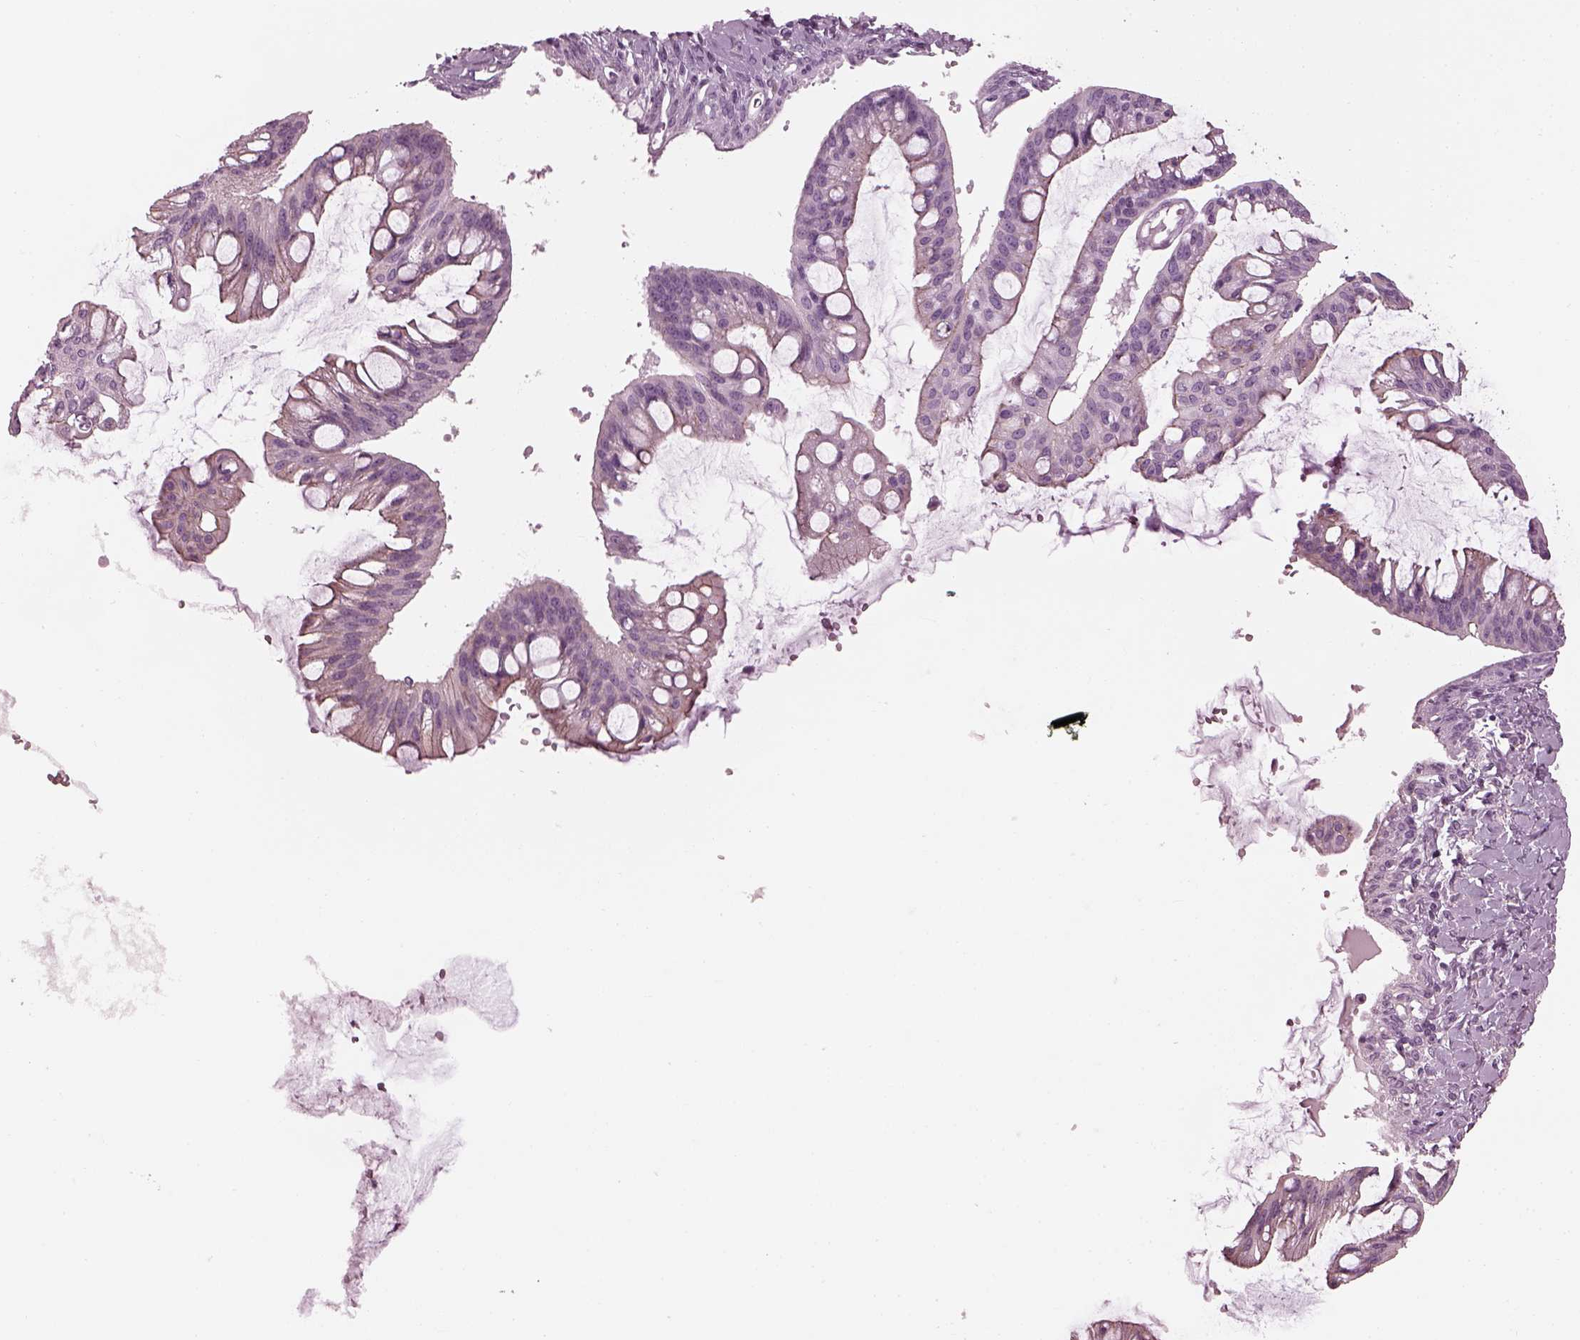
{"staining": {"intensity": "negative", "quantity": "none", "location": "none"}, "tissue": "ovarian cancer", "cell_type": "Tumor cells", "image_type": "cancer", "snomed": [{"axis": "morphology", "description": "Cystadenocarcinoma, mucinous, NOS"}, {"axis": "topography", "description": "Ovary"}], "caption": "High magnification brightfield microscopy of ovarian mucinous cystadenocarcinoma stained with DAB (brown) and counterstained with hematoxylin (blue): tumor cells show no significant positivity.", "gene": "BFSP1", "patient": {"sex": "female", "age": 73}}